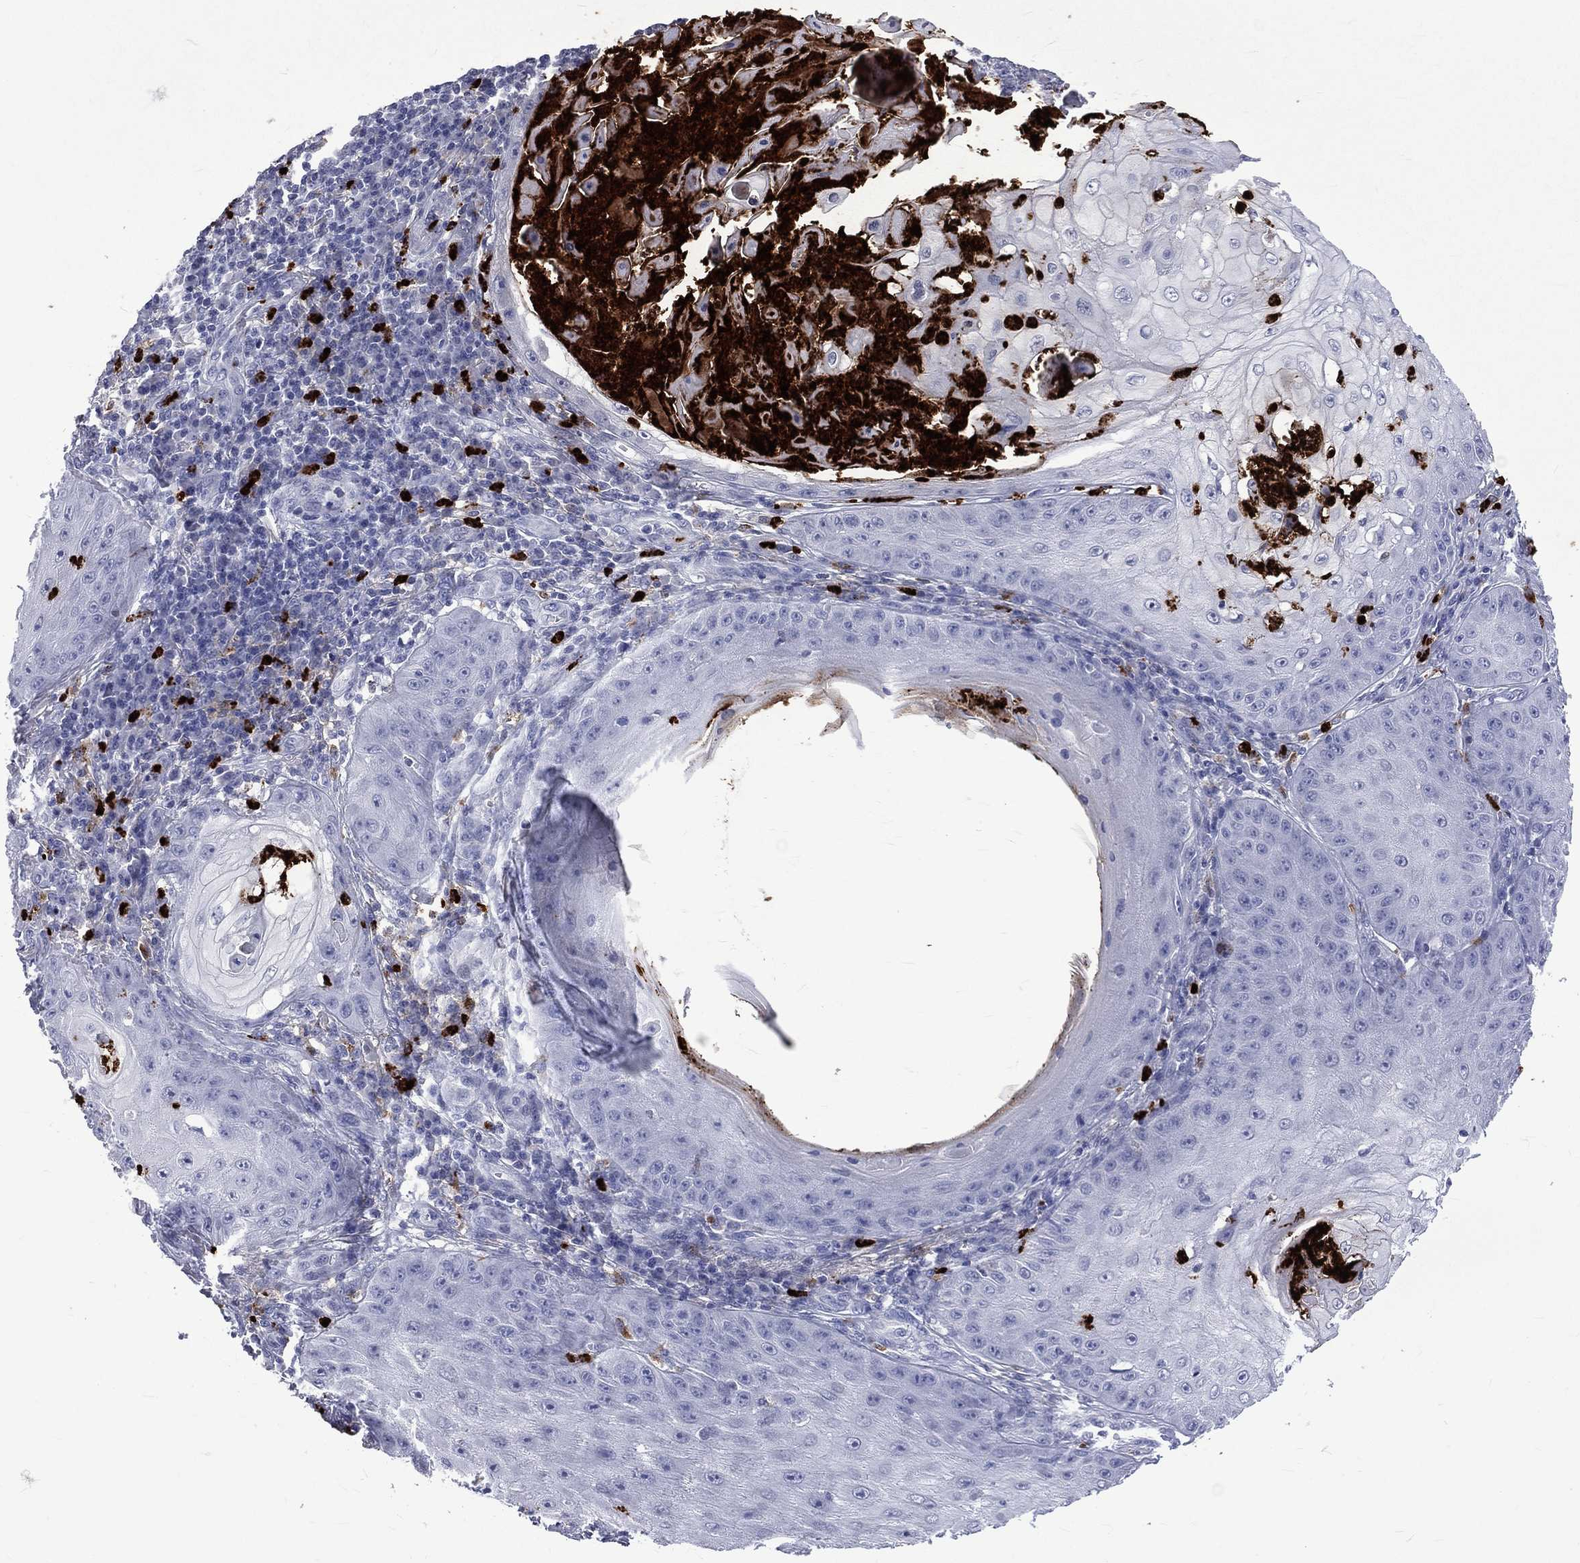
{"staining": {"intensity": "negative", "quantity": "none", "location": "none"}, "tissue": "skin cancer", "cell_type": "Tumor cells", "image_type": "cancer", "snomed": [{"axis": "morphology", "description": "Squamous cell carcinoma, NOS"}, {"axis": "topography", "description": "Skin"}], "caption": "IHC of skin squamous cell carcinoma reveals no positivity in tumor cells.", "gene": "ELANE", "patient": {"sex": "male", "age": 70}}